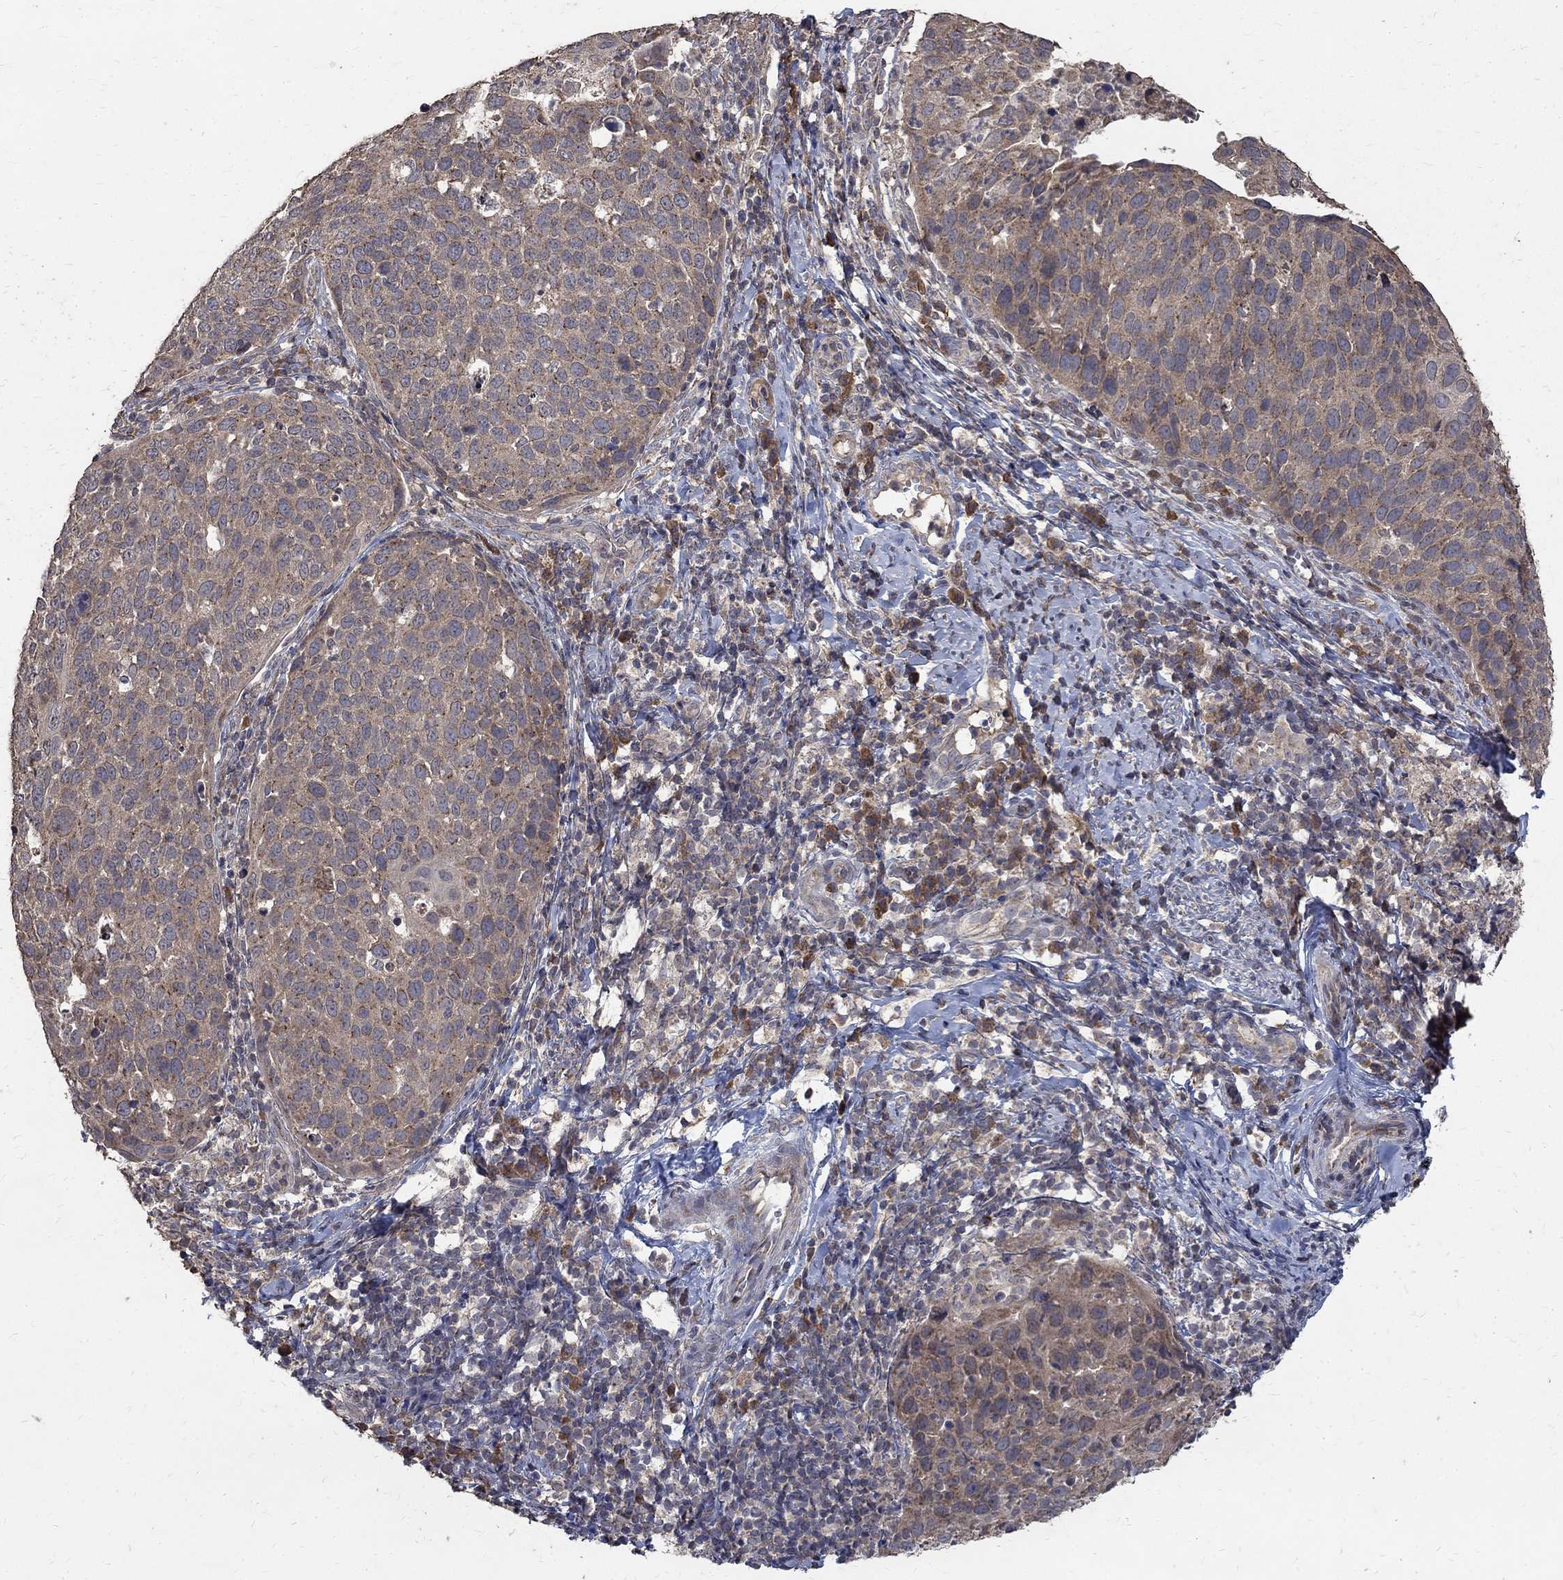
{"staining": {"intensity": "weak", "quantity": "25%-75%", "location": "cytoplasmic/membranous"}, "tissue": "cervical cancer", "cell_type": "Tumor cells", "image_type": "cancer", "snomed": [{"axis": "morphology", "description": "Squamous cell carcinoma, NOS"}, {"axis": "topography", "description": "Cervix"}], "caption": "Cervical squamous cell carcinoma stained with a brown dye exhibits weak cytoplasmic/membranous positive staining in approximately 25%-75% of tumor cells.", "gene": "C17orf75", "patient": {"sex": "female", "age": 54}}